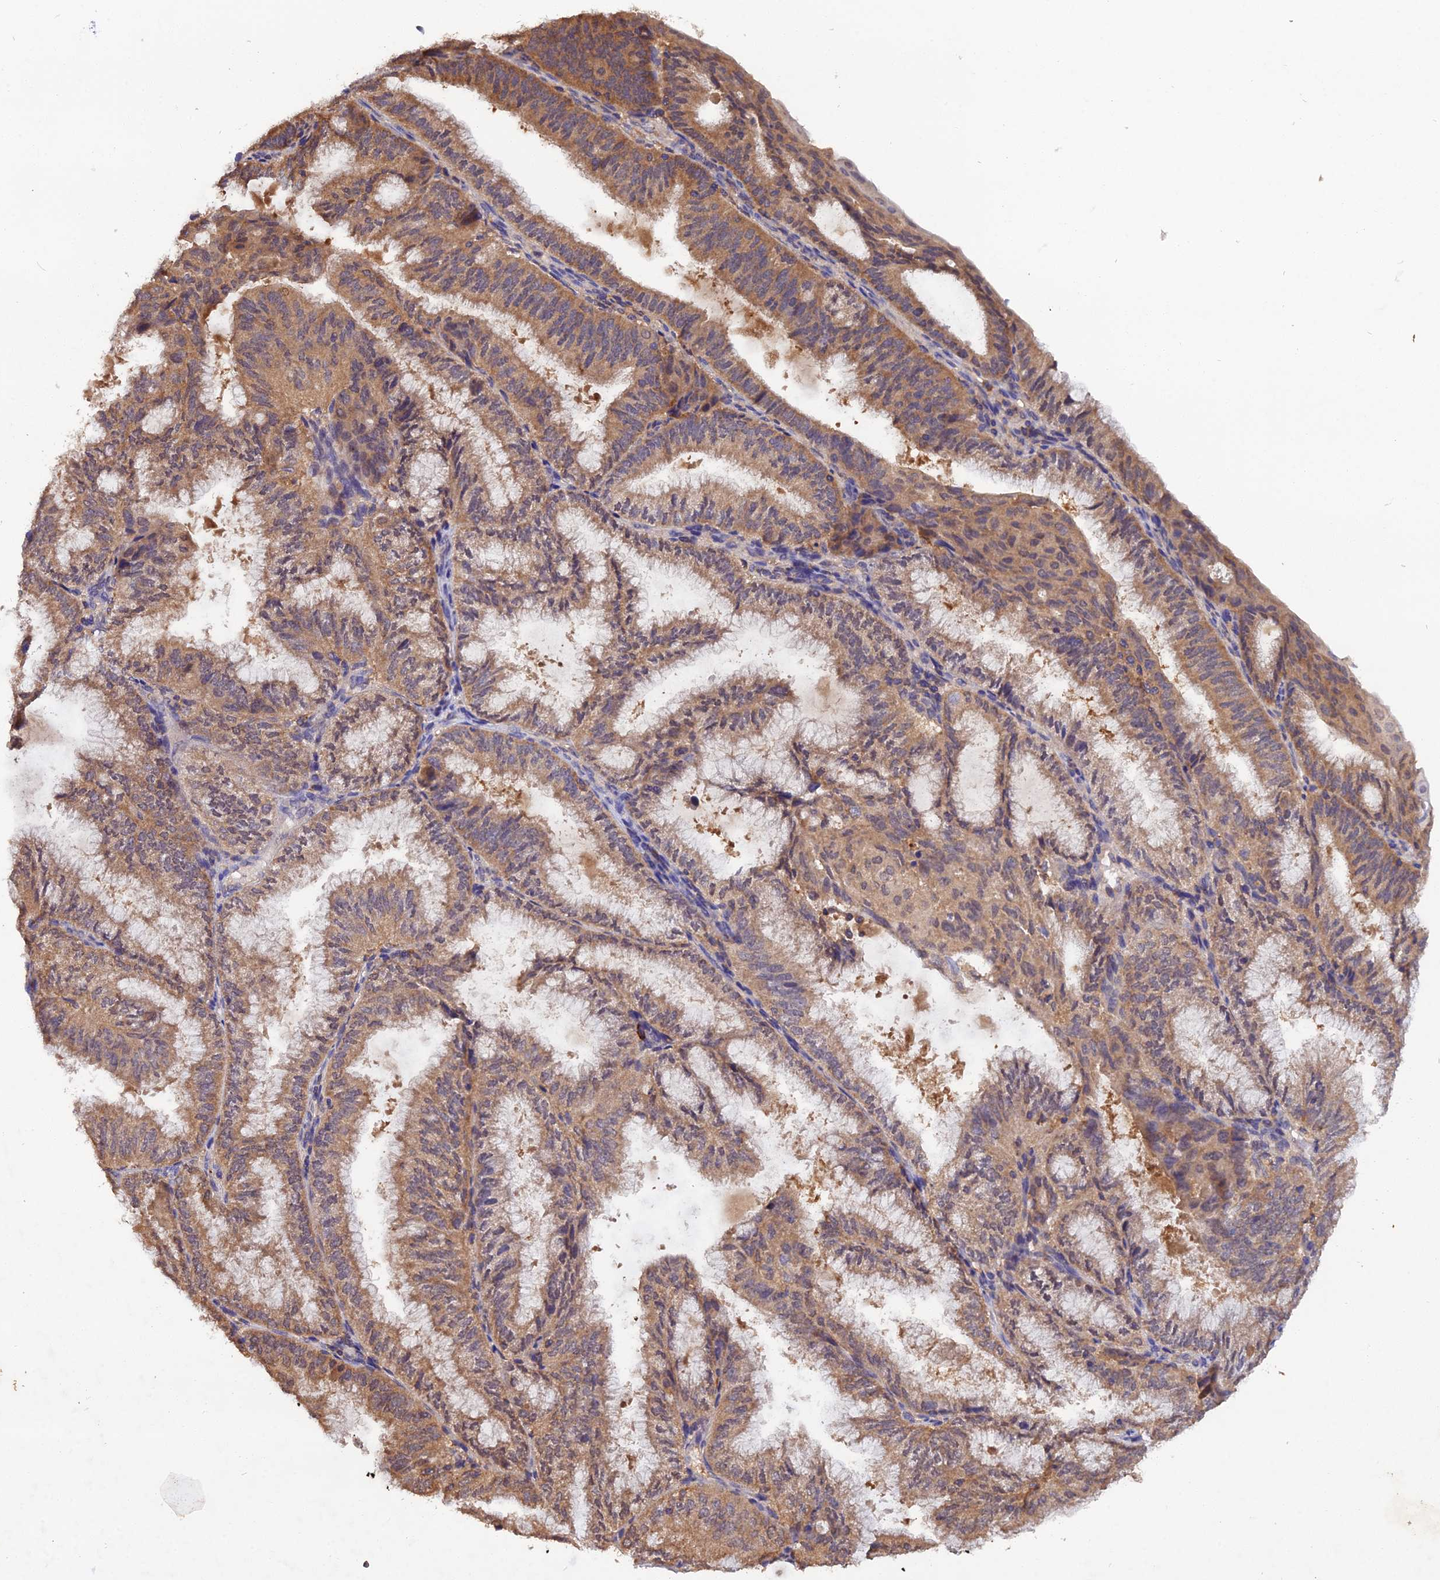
{"staining": {"intensity": "moderate", "quantity": ">75%", "location": "cytoplasmic/membranous"}, "tissue": "endometrial cancer", "cell_type": "Tumor cells", "image_type": "cancer", "snomed": [{"axis": "morphology", "description": "Adenocarcinoma, NOS"}, {"axis": "topography", "description": "Endometrium"}], "caption": "Brown immunohistochemical staining in endometrial cancer demonstrates moderate cytoplasmic/membranous staining in about >75% of tumor cells.", "gene": "TMEM258", "patient": {"sex": "female", "age": 49}}